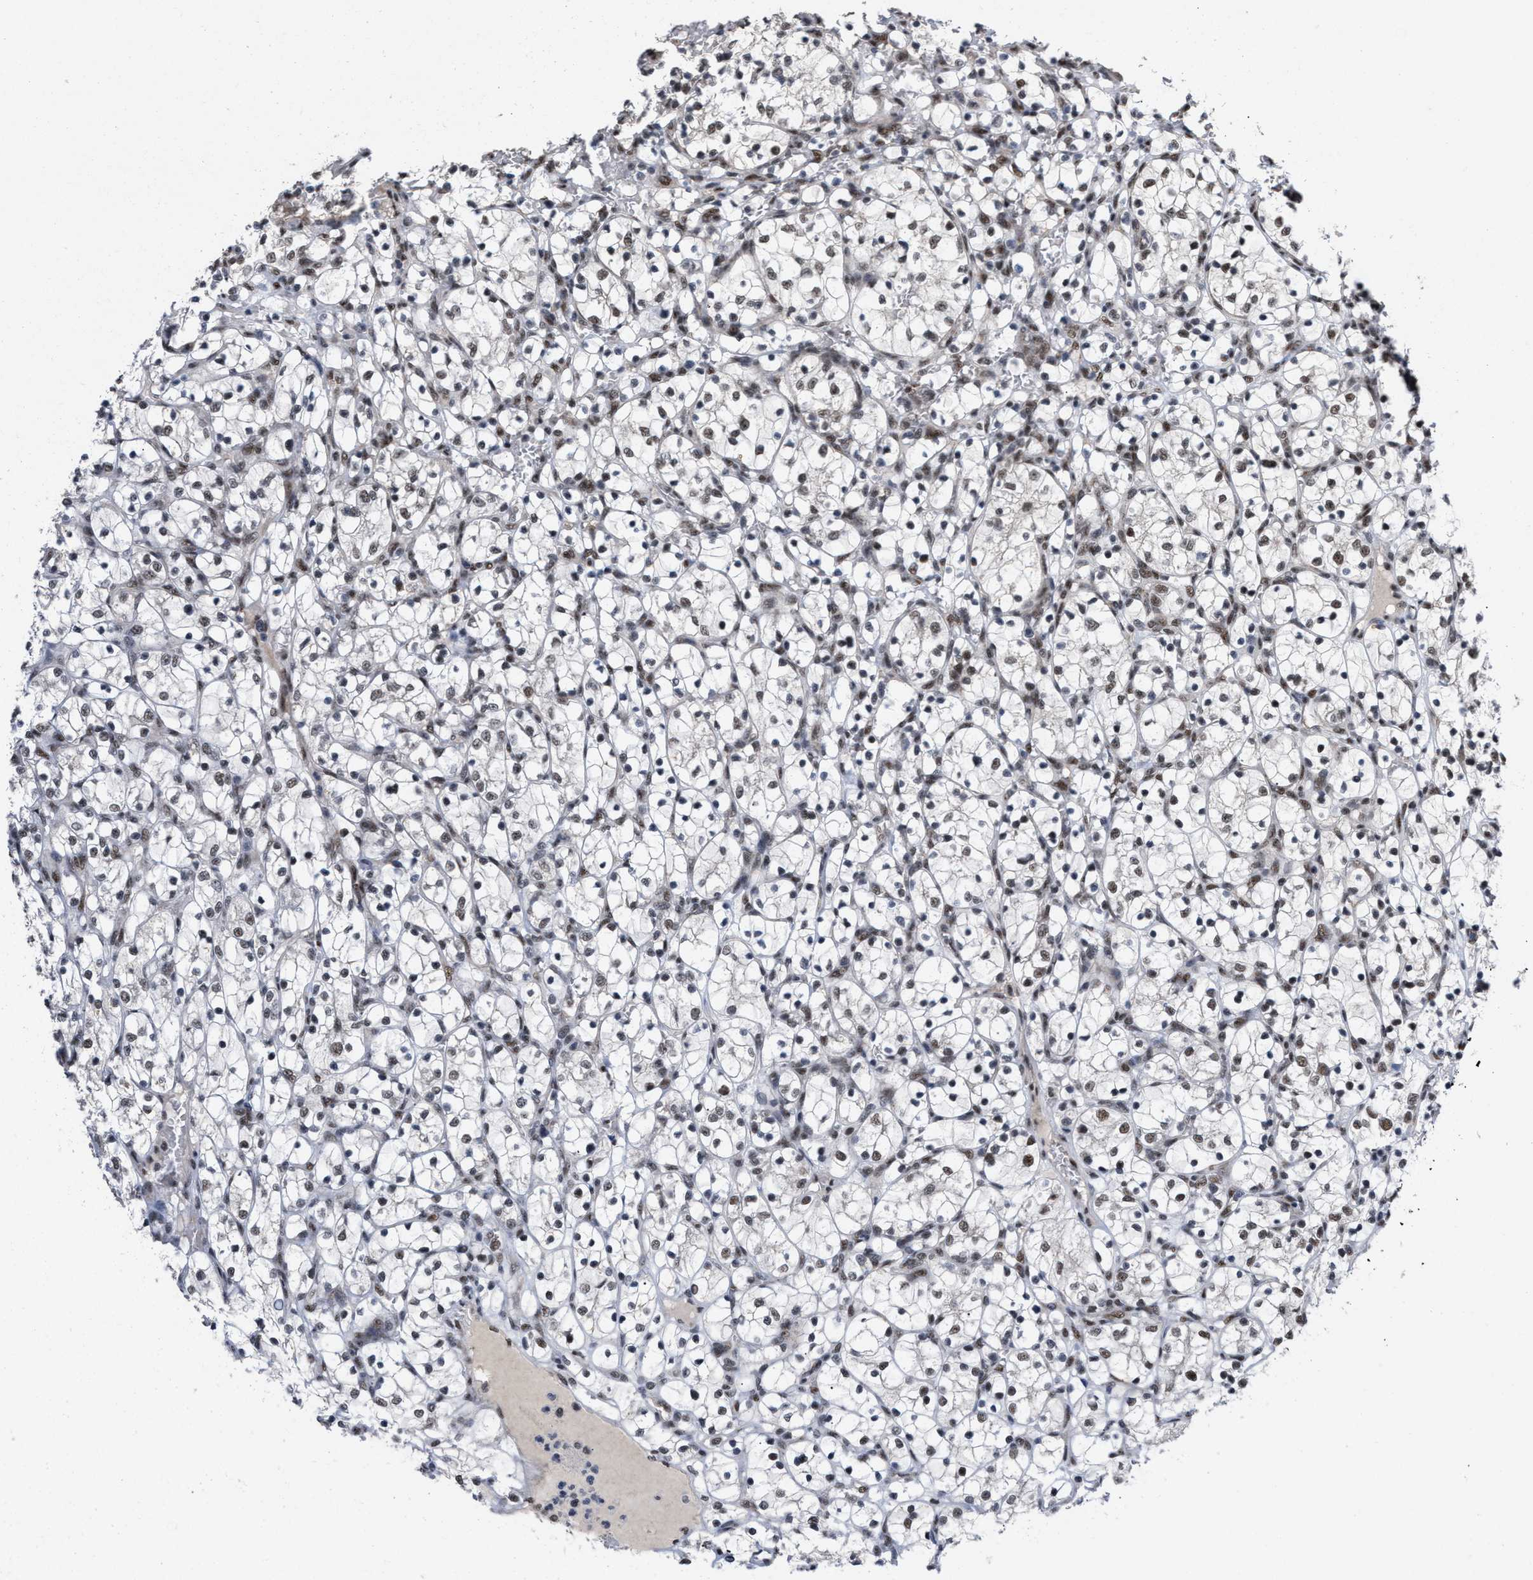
{"staining": {"intensity": "moderate", "quantity": "25%-75%", "location": "nuclear"}, "tissue": "renal cancer", "cell_type": "Tumor cells", "image_type": "cancer", "snomed": [{"axis": "morphology", "description": "Adenocarcinoma, NOS"}, {"axis": "topography", "description": "Kidney"}], "caption": "Human renal cancer stained with a brown dye reveals moderate nuclear positive staining in about 25%-75% of tumor cells.", "gene": "EIF4A3", "patient": {"sex": "female", "age": 69}}